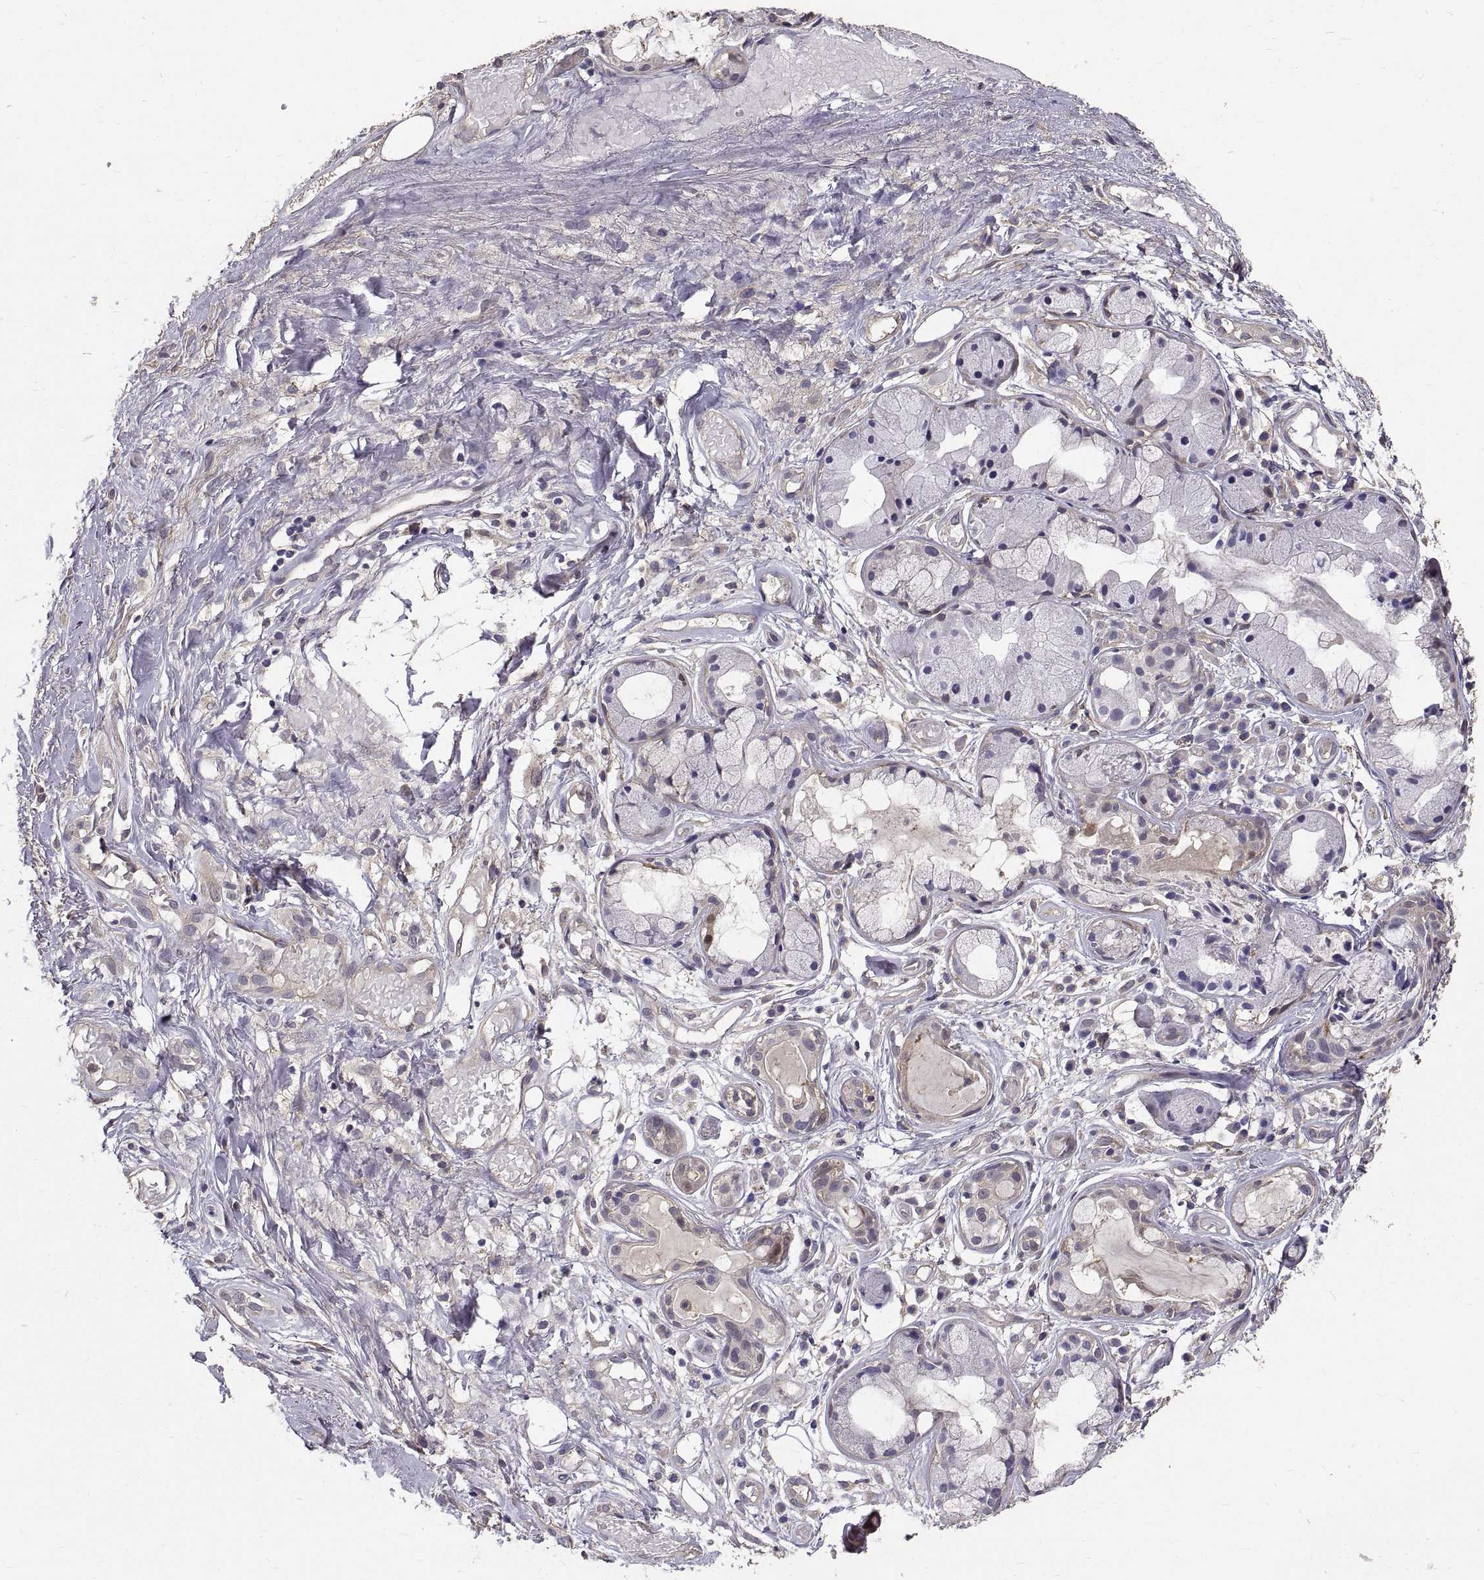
{"staining": {"intensity": "negative", "quantity": "none", "location": "none"}, "tissue": "soft tissue", "cell_type": "Fibroblasts", "image_type": "normal", "snomed": [{"axis": "morphology", "description": "Normal tissue, NOS"}, {"axis": "topography", "description": "Cartilage tissue"}], "caption": "Immunohistochemical staining of benign soft tissue shows no significant positivity in fibroblasts.", "gene": "PEA15", "patient": {"sex": "male", "age": 62}}